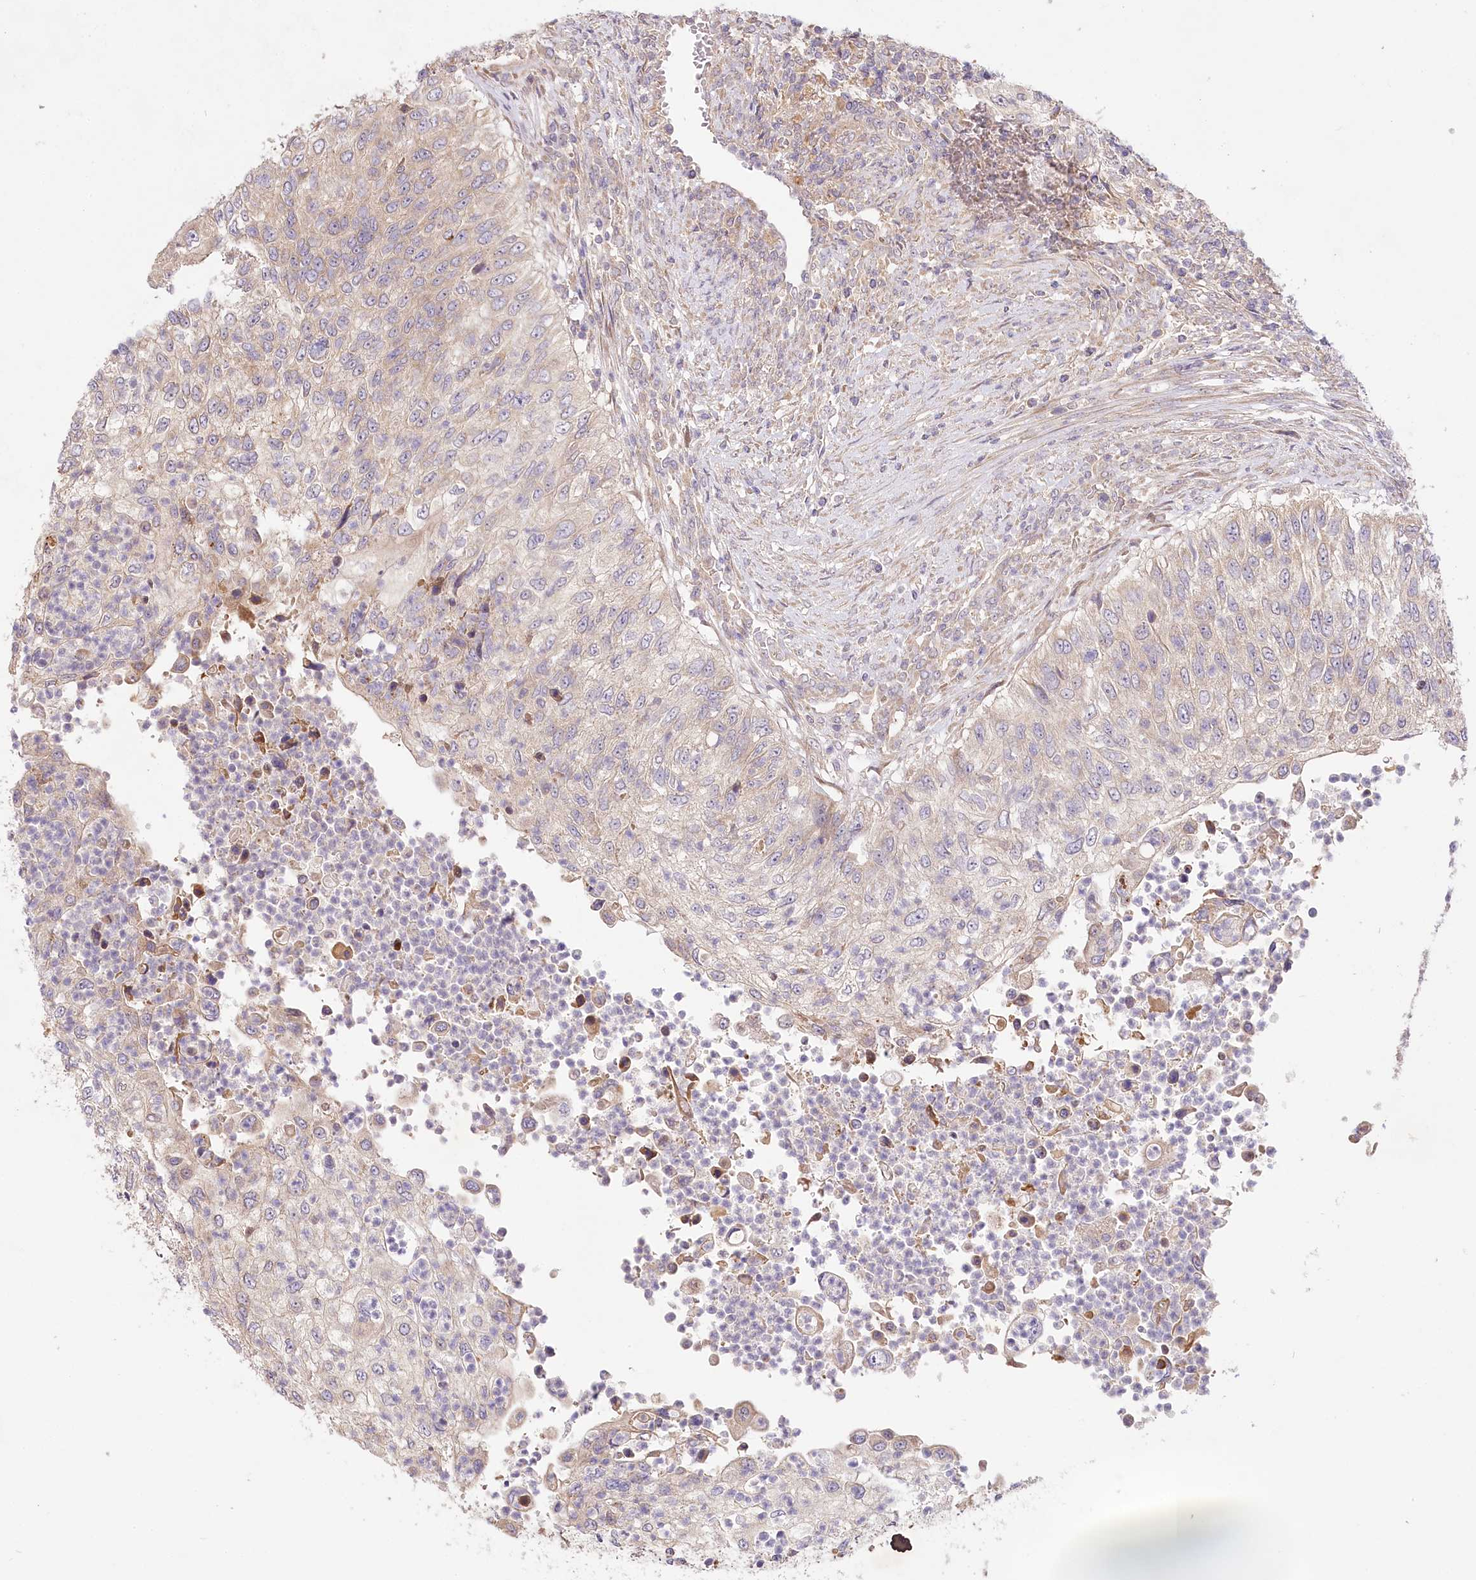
{"staining": {"intensity": "negative", "quantity": "none", "location": "none"}, "tissue": "urothelial cancer", "cell_type": "Tumor cells", "image_type": "cancer", "snomed": [{"axis": "morphology", "description": "Urothelial carcinoma, High grade"}, {"axis": "topography", "description": "Urinary bladder"}], "caption": "The IHC photomicrograph has no significant expression in tumor cells of urothelial carcinoma (high-grade) tissue.", "gene": "PYROXD1", "patient": {"sex": "female", "age": 60}}